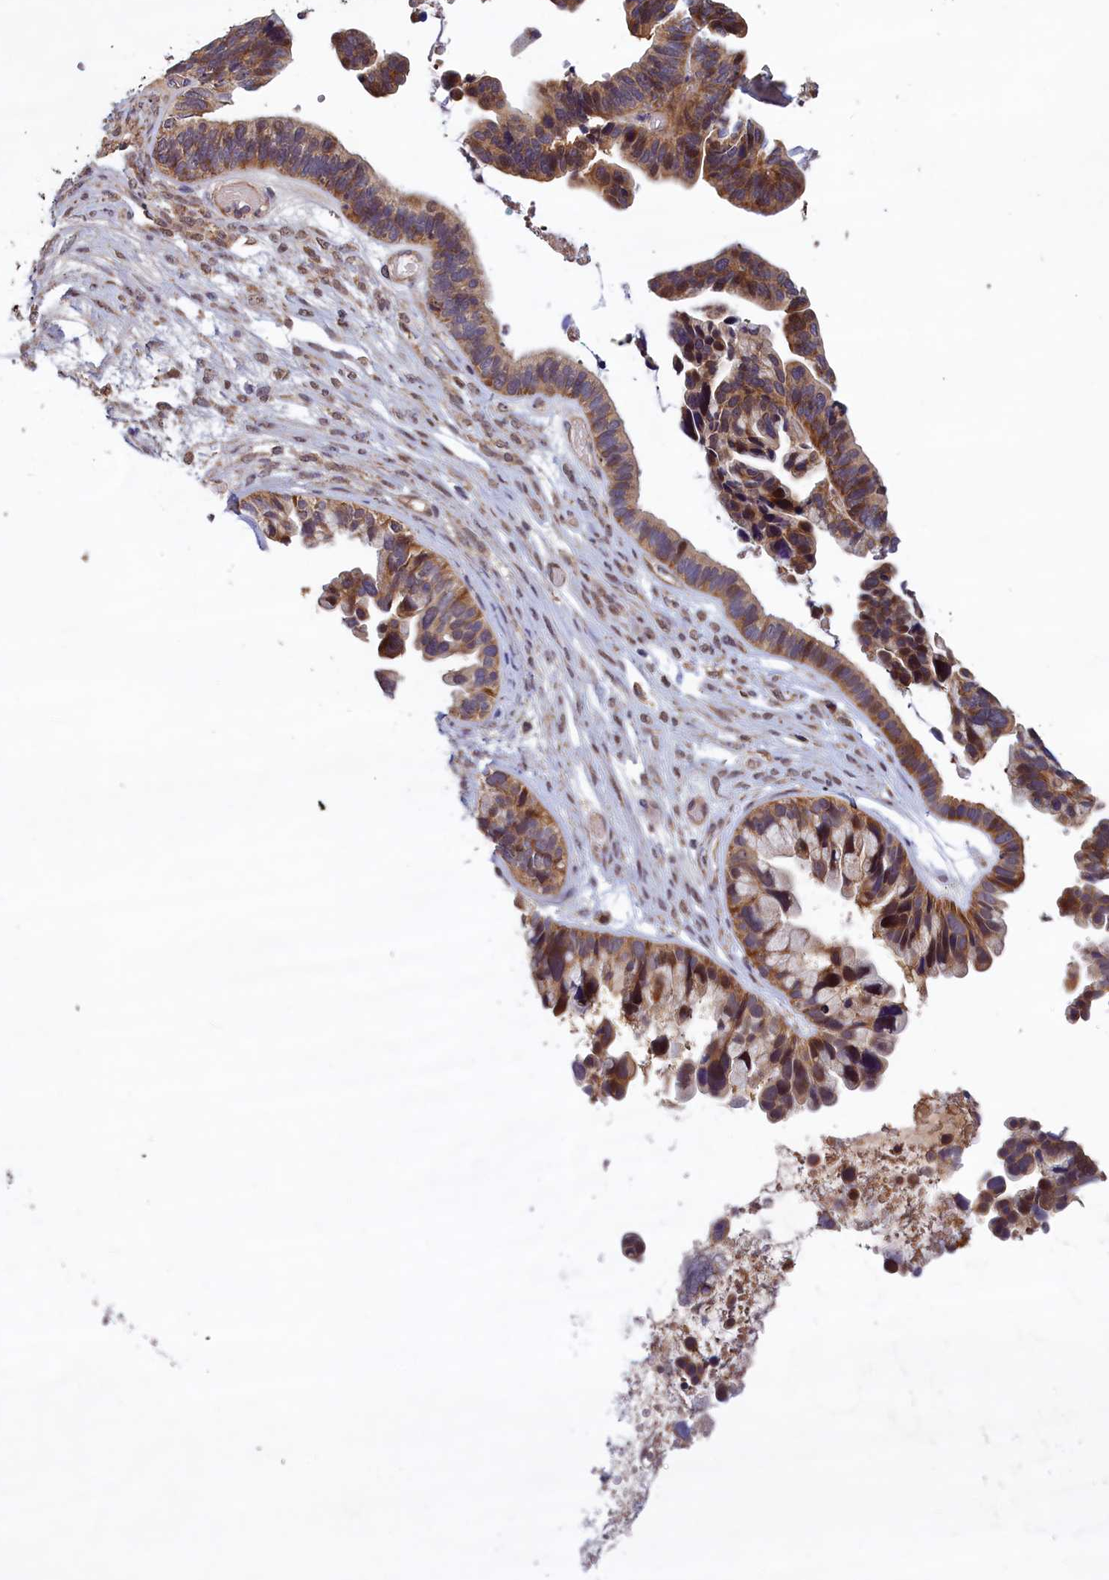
{"staining": {"intensity": "moderate", "quantity": ">75%", "location": "cytoplasmic/membranous,nuclear"}, "tissue": "ovarian cancer", "cell_type": "Tumor cells", "image_type": "cancer", "snomed": [{"axis": "morphology", "description": "Cystadenocarcinoma, serous, NOS"}, {"axis": "topography", "description": "Ovary"}], "caption": "This histopathology image shows IHC staining of ovarian cancer (serous cystadenocarcinoma), with medium moderate cytoplasmic/membranous and nuclear expression in approximately >75% of tumor cells.", "gene": "CCDC15", "patient": {"sex": "female", "age": 56}}